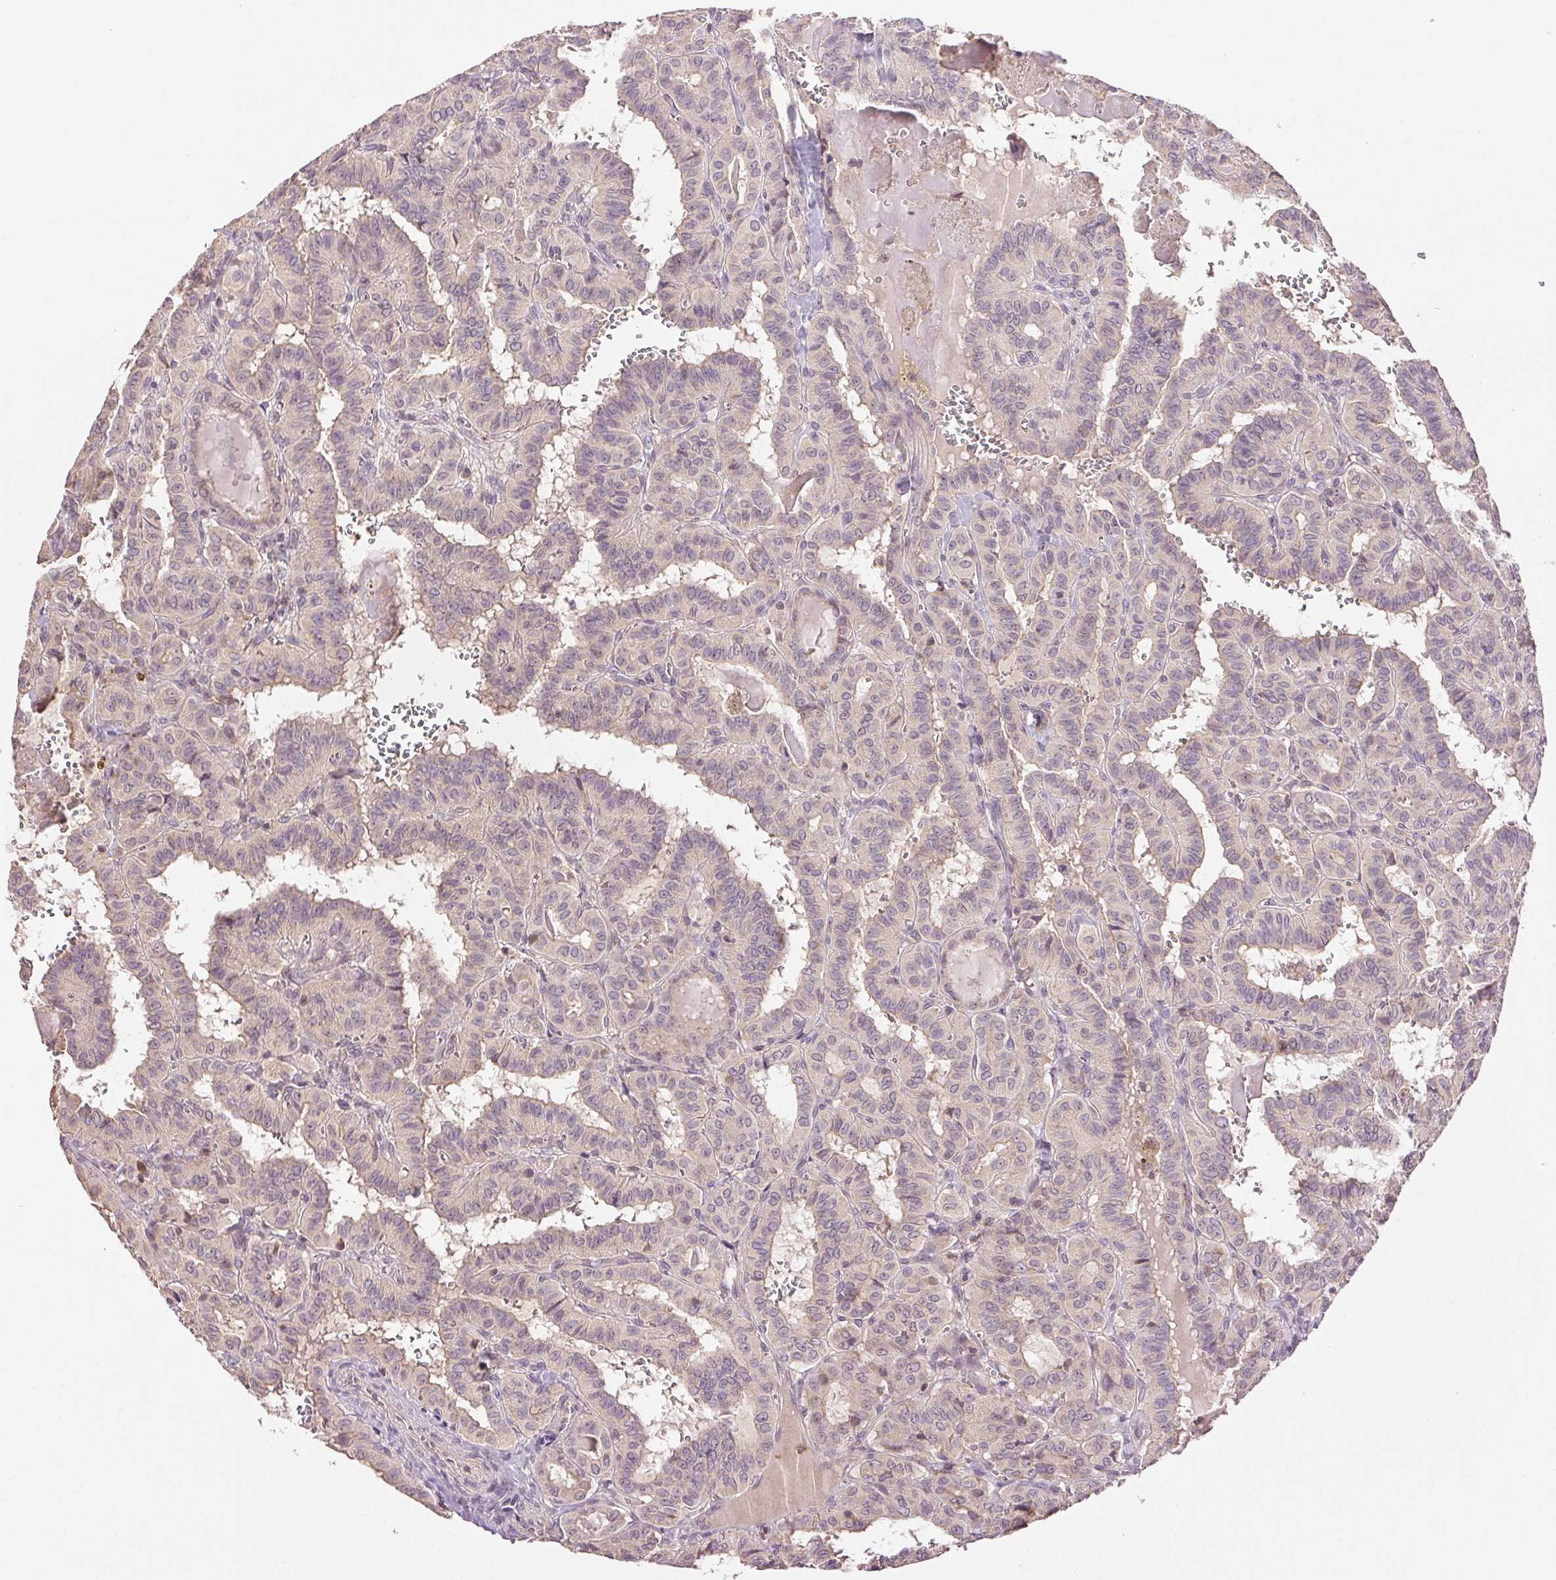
{"staining": {"intensity": "weak", "quantity": "<25%", "location": "cytoplasmic/membranous"}, "tissue": "thyroid cancer", "cell_type": "Tumor cells", "image_type": "cancer", "snomed": [{"axis": "morphology", "description": "Papillary adenocarcinoma, NOS"}, {"axis": "topography", "description": "Thyroid gland"}], "caption": "DAB (3,3'-diaminobenzidine) immunohistochemical staining of human thyroid cancer shows no significant positivity in tumor cells. Nuclei are stained in blue.", "gene": "TMEM253", "patient": {"sex": "female", "age": 21}}